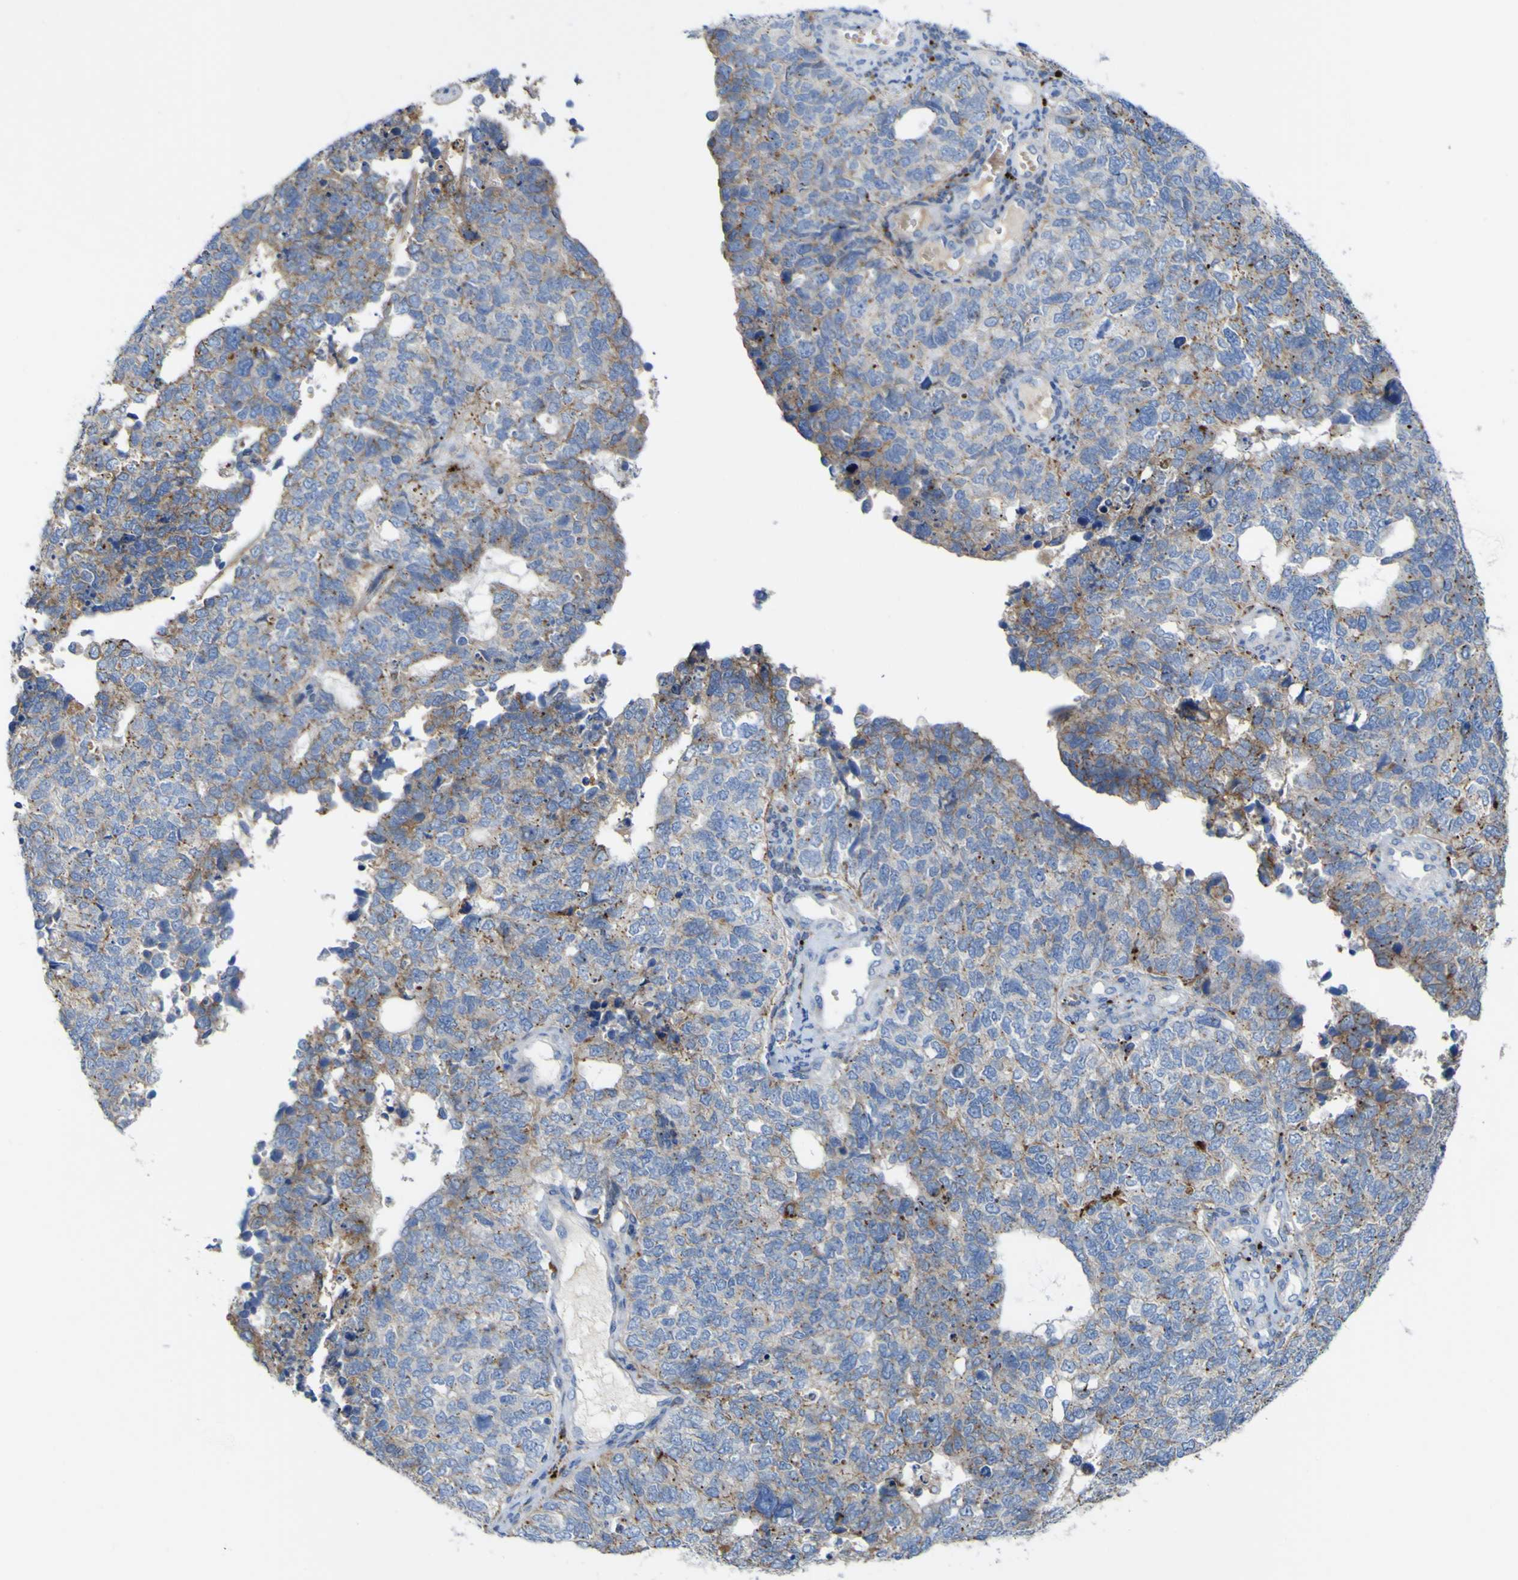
{"staining": {"intensity": "moderate", "quantity": "<25%", "location": "cytoplasmic/membranous"}, "tissue": "cervical cancer", "cell_type": "Tumor cells", "image_type": "cancer", "snomed": [{"axis": "morphology", "description": "Squamous cell carcinoma, NOS"}, {"axis": "topography", "description": "Cervix"}], "caption": "A low amount of moderate cytoplasmic/membranous expression is appreciated in approximately <25% of tumor cells in cervical cancer (squamous cell carcinoma) tissue.", "gene": "PTPRF", "patient": {"sex": "female", "age": 63}}